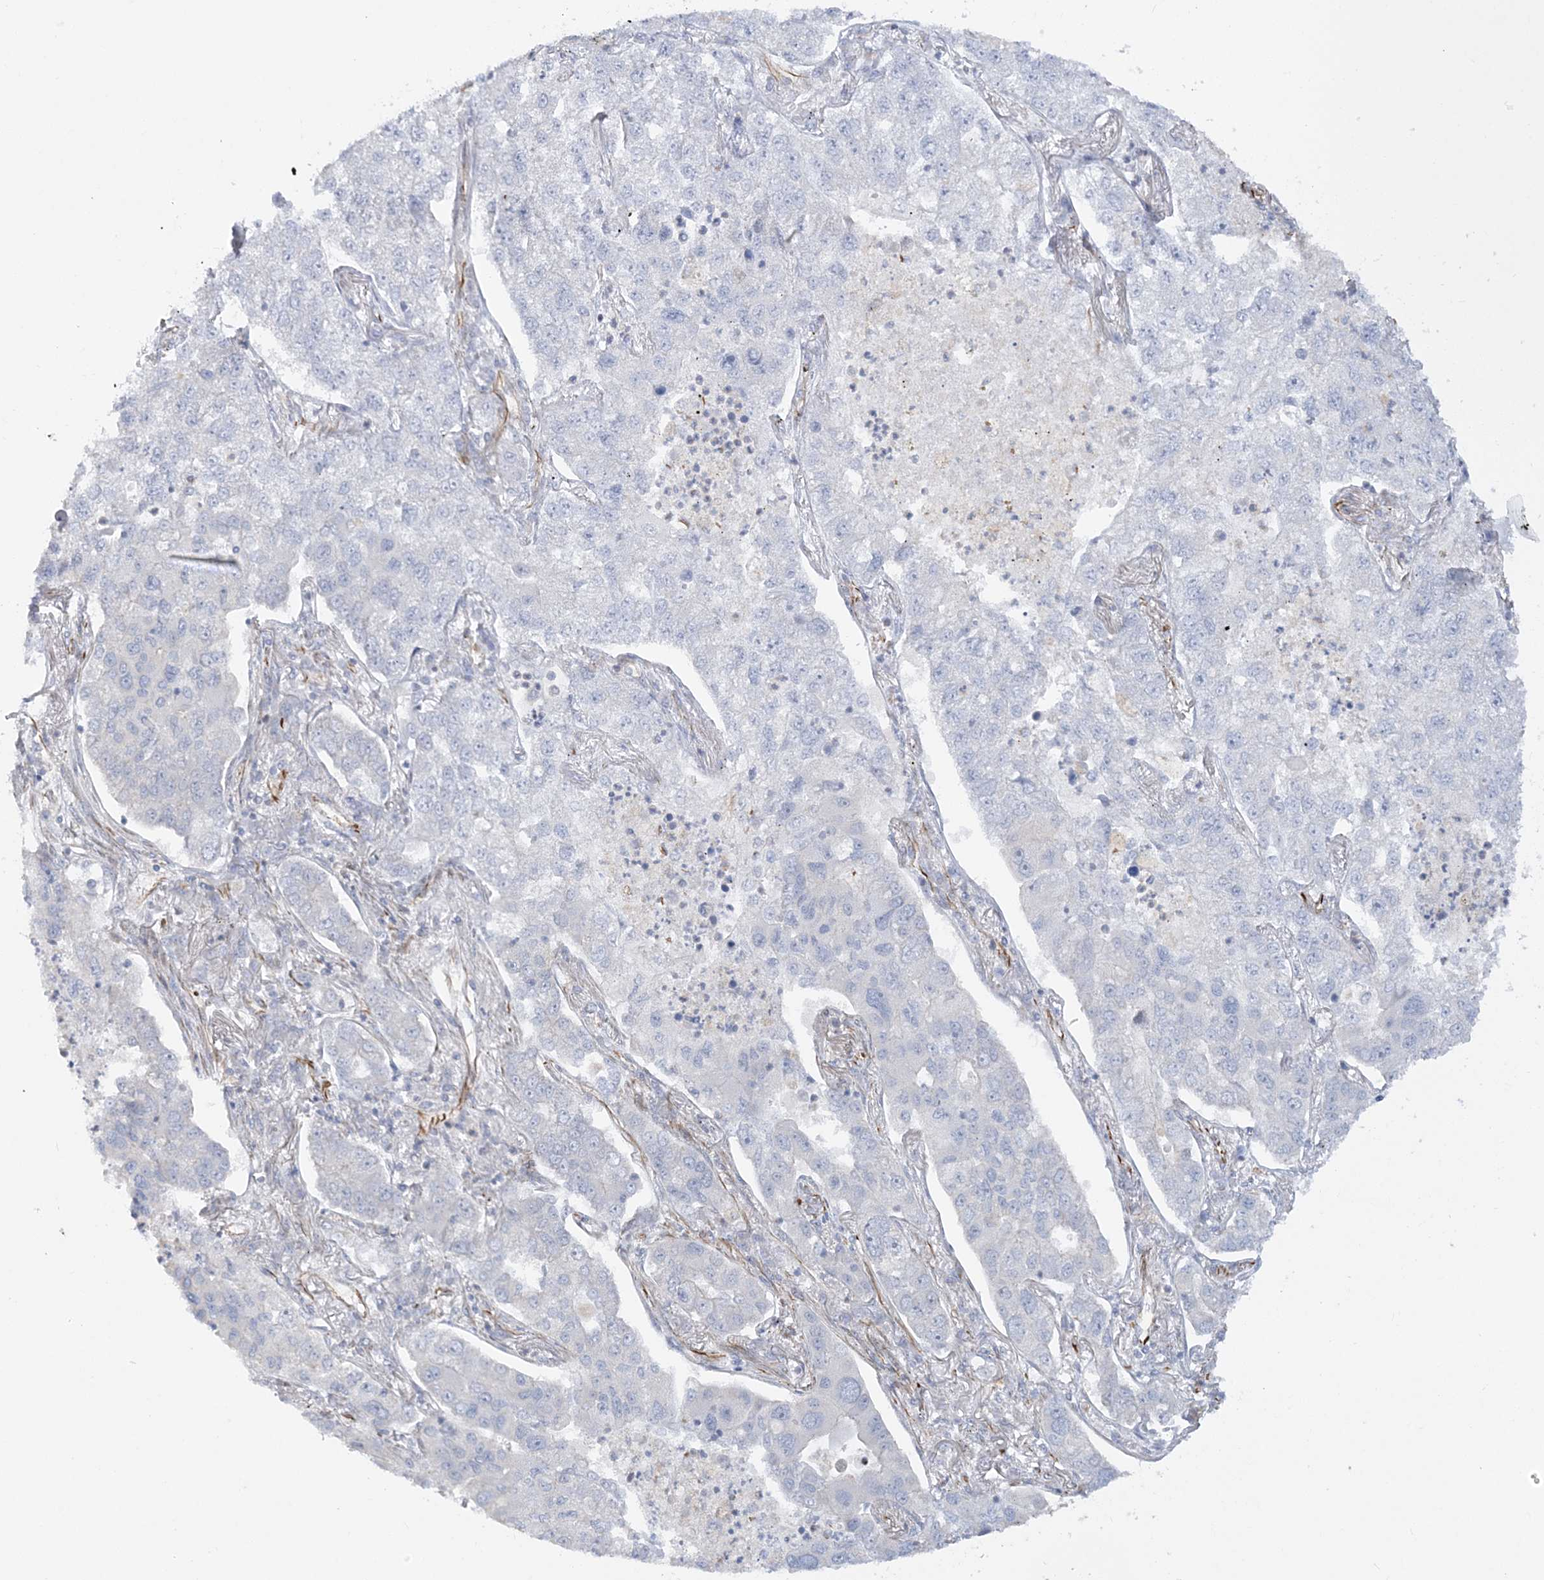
{"staining": {"intensity": "negative", "quantity": "none", "location": "none"}, "tissue": "lung cancer", "cell_type": "Tumor cells", "image_type": "cancer", "snomed": [{"axis": "morphology", "description": "Adenocarcinoma, NOS"}, {"axis": "topography", "description": "Lung"}], "caption": "High power microscopy photomicrograph of an immunohistochemistry (IHC) histopathology image of lung cancer, revealing no significant positivity in tumor cells.", "gene": "SCLT1", "patient": {"sex": "male", "age": 49}}